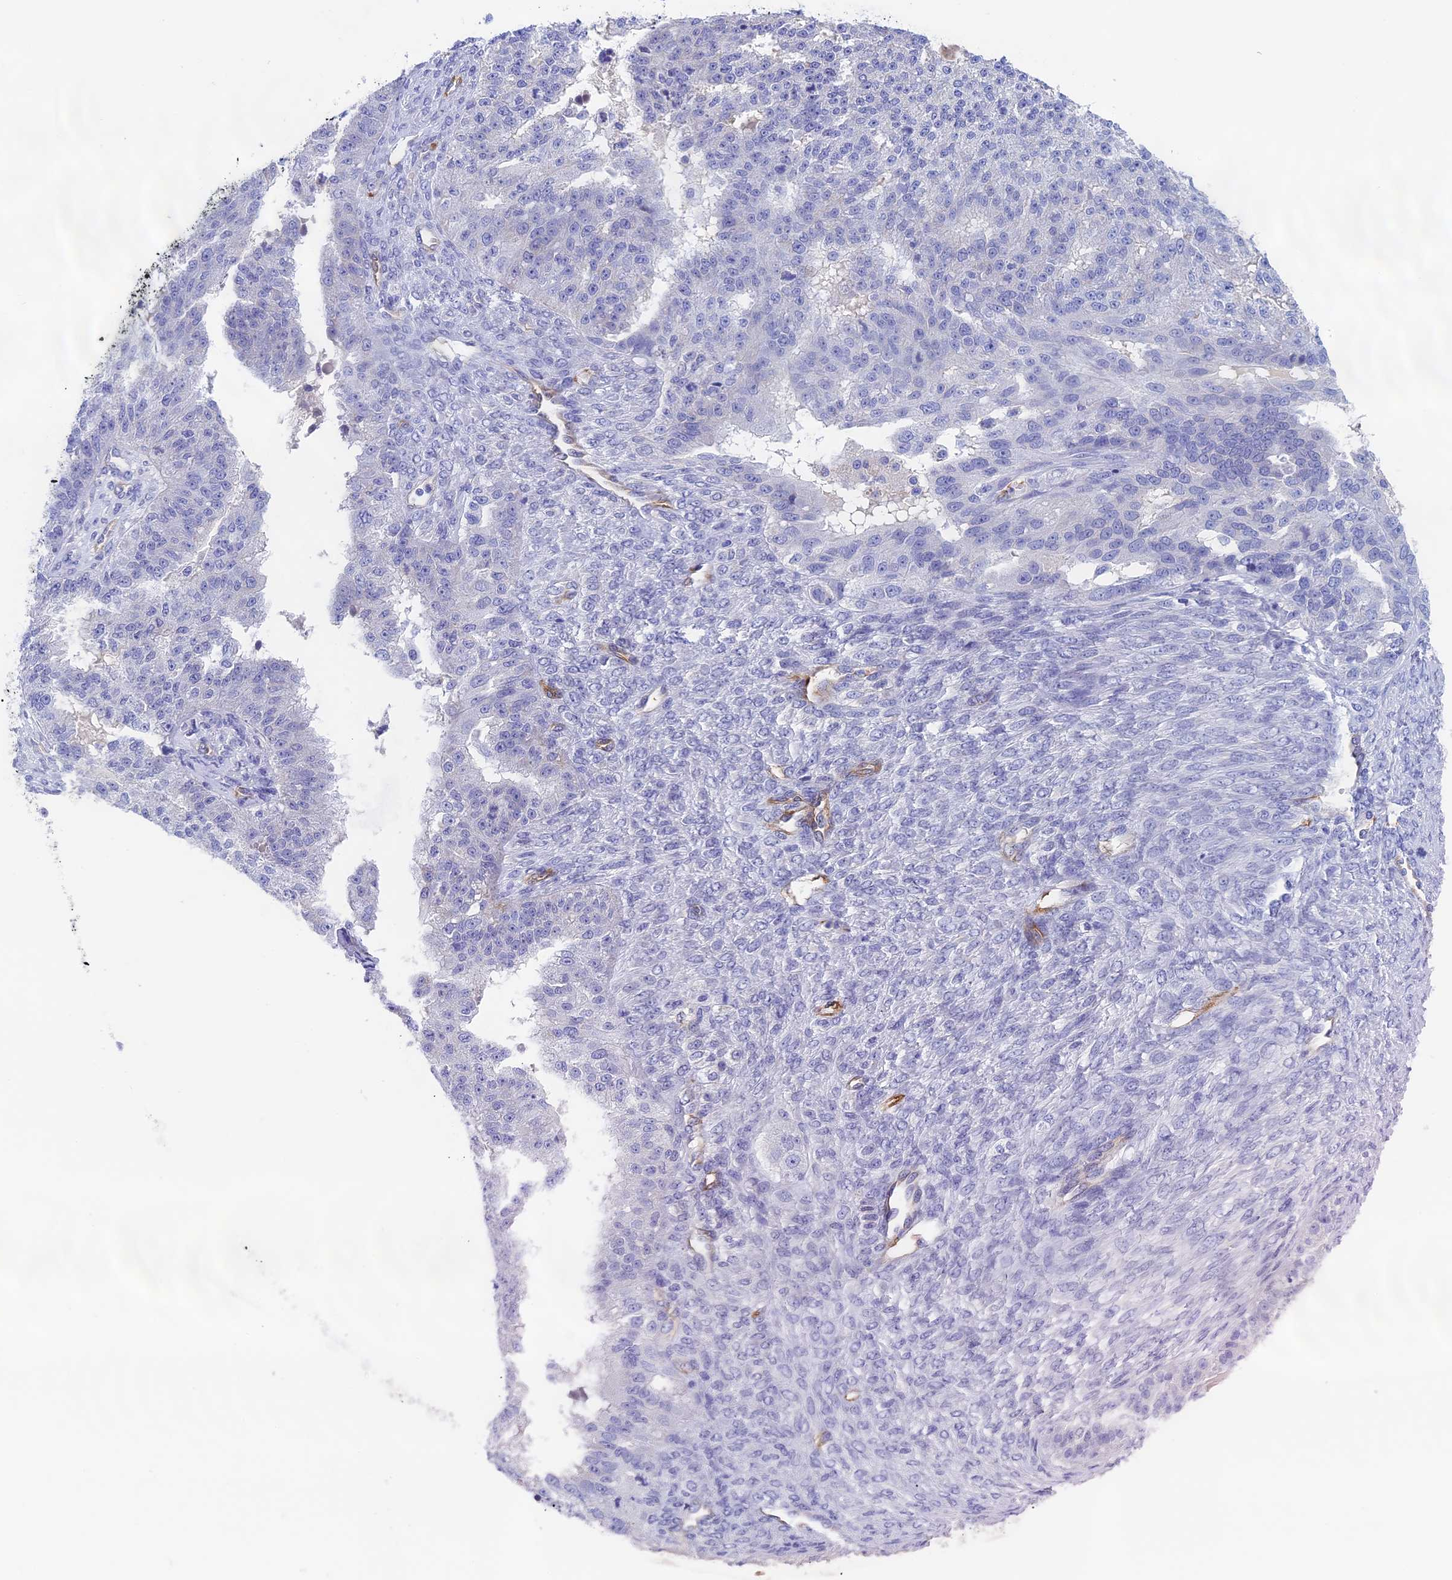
{"staining": {"intensity": "negative", "quantity": "none", "location": "none"}, "tissue": "ovarian cancer", "cell_type": "Tumor cells", "image_type": "cancer", "snomed": [{"axis": "morphology", "description": "Cystadenocarcinoma, serous, NOS"}, {"axis": "topography", "description": "Ovary"}], "caption": "Tumor cells show no significant protein expression in ovarian serous cystadenocarcinoma. Brightfield microscopy of immunohistochemistry stained with DAB (3,3'-diaminobenzidine) (brown) and hematoxylin (blue), captured at high magnification.", "gene": "INSYN1", "patient": {"sex": "female", "age": 58}}